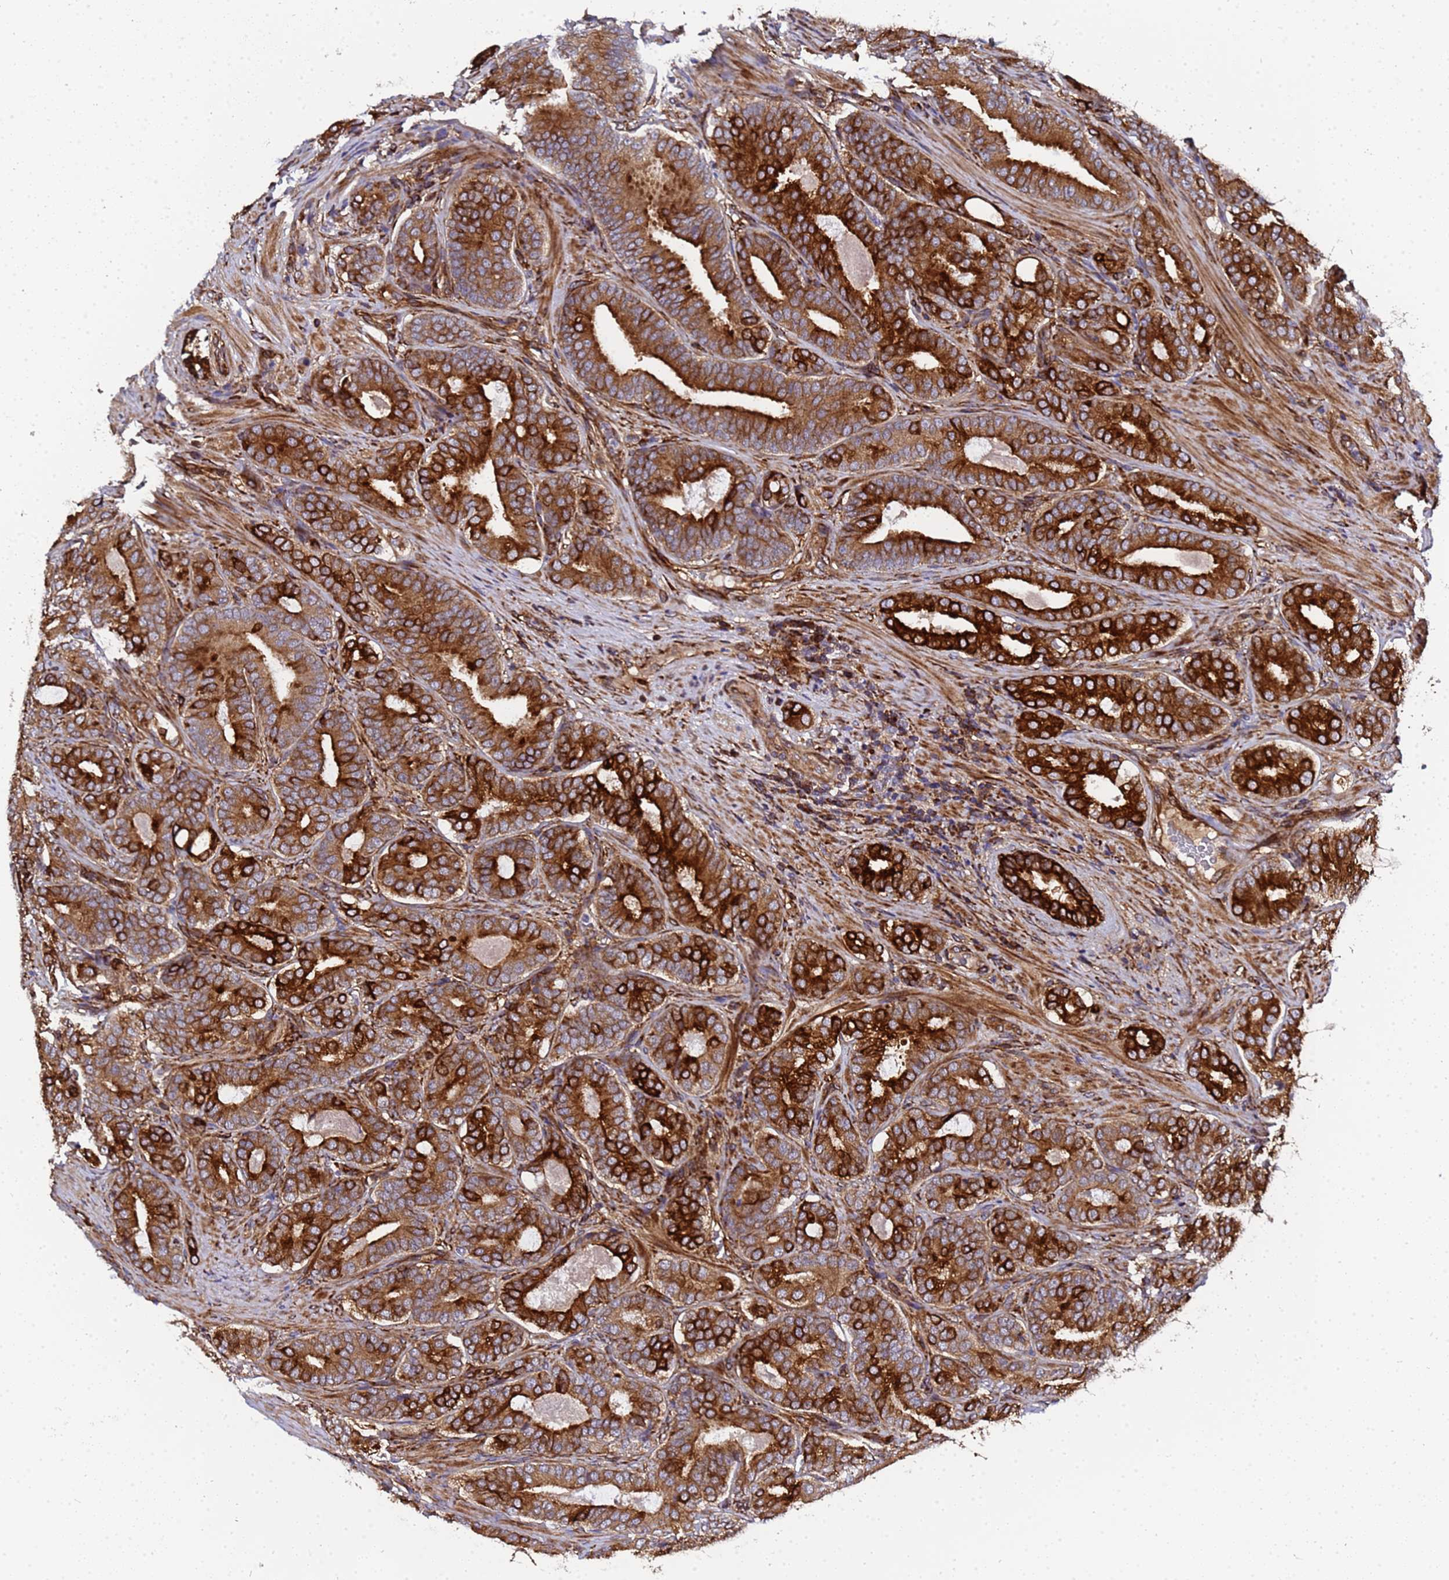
{"staining": {"intensity": "strong", "quantity": ">75%", "location": "cytoplasmic/membranous"}, "tissue": "prostate cancer", "cell_type": "Tumor cells", "image_type": "cancer", "snomed": [{"axis": "morphology", "description": "Adenocarcinoma, High grade"}, {"axis": "topography", "description": "Prostate"}], "caption": "Prostate cancer stained with a protein marker demonstrates strong staining in tumor cells.", "gene": "MOCS1", "patient": {"sex": "male", "age": 60}}